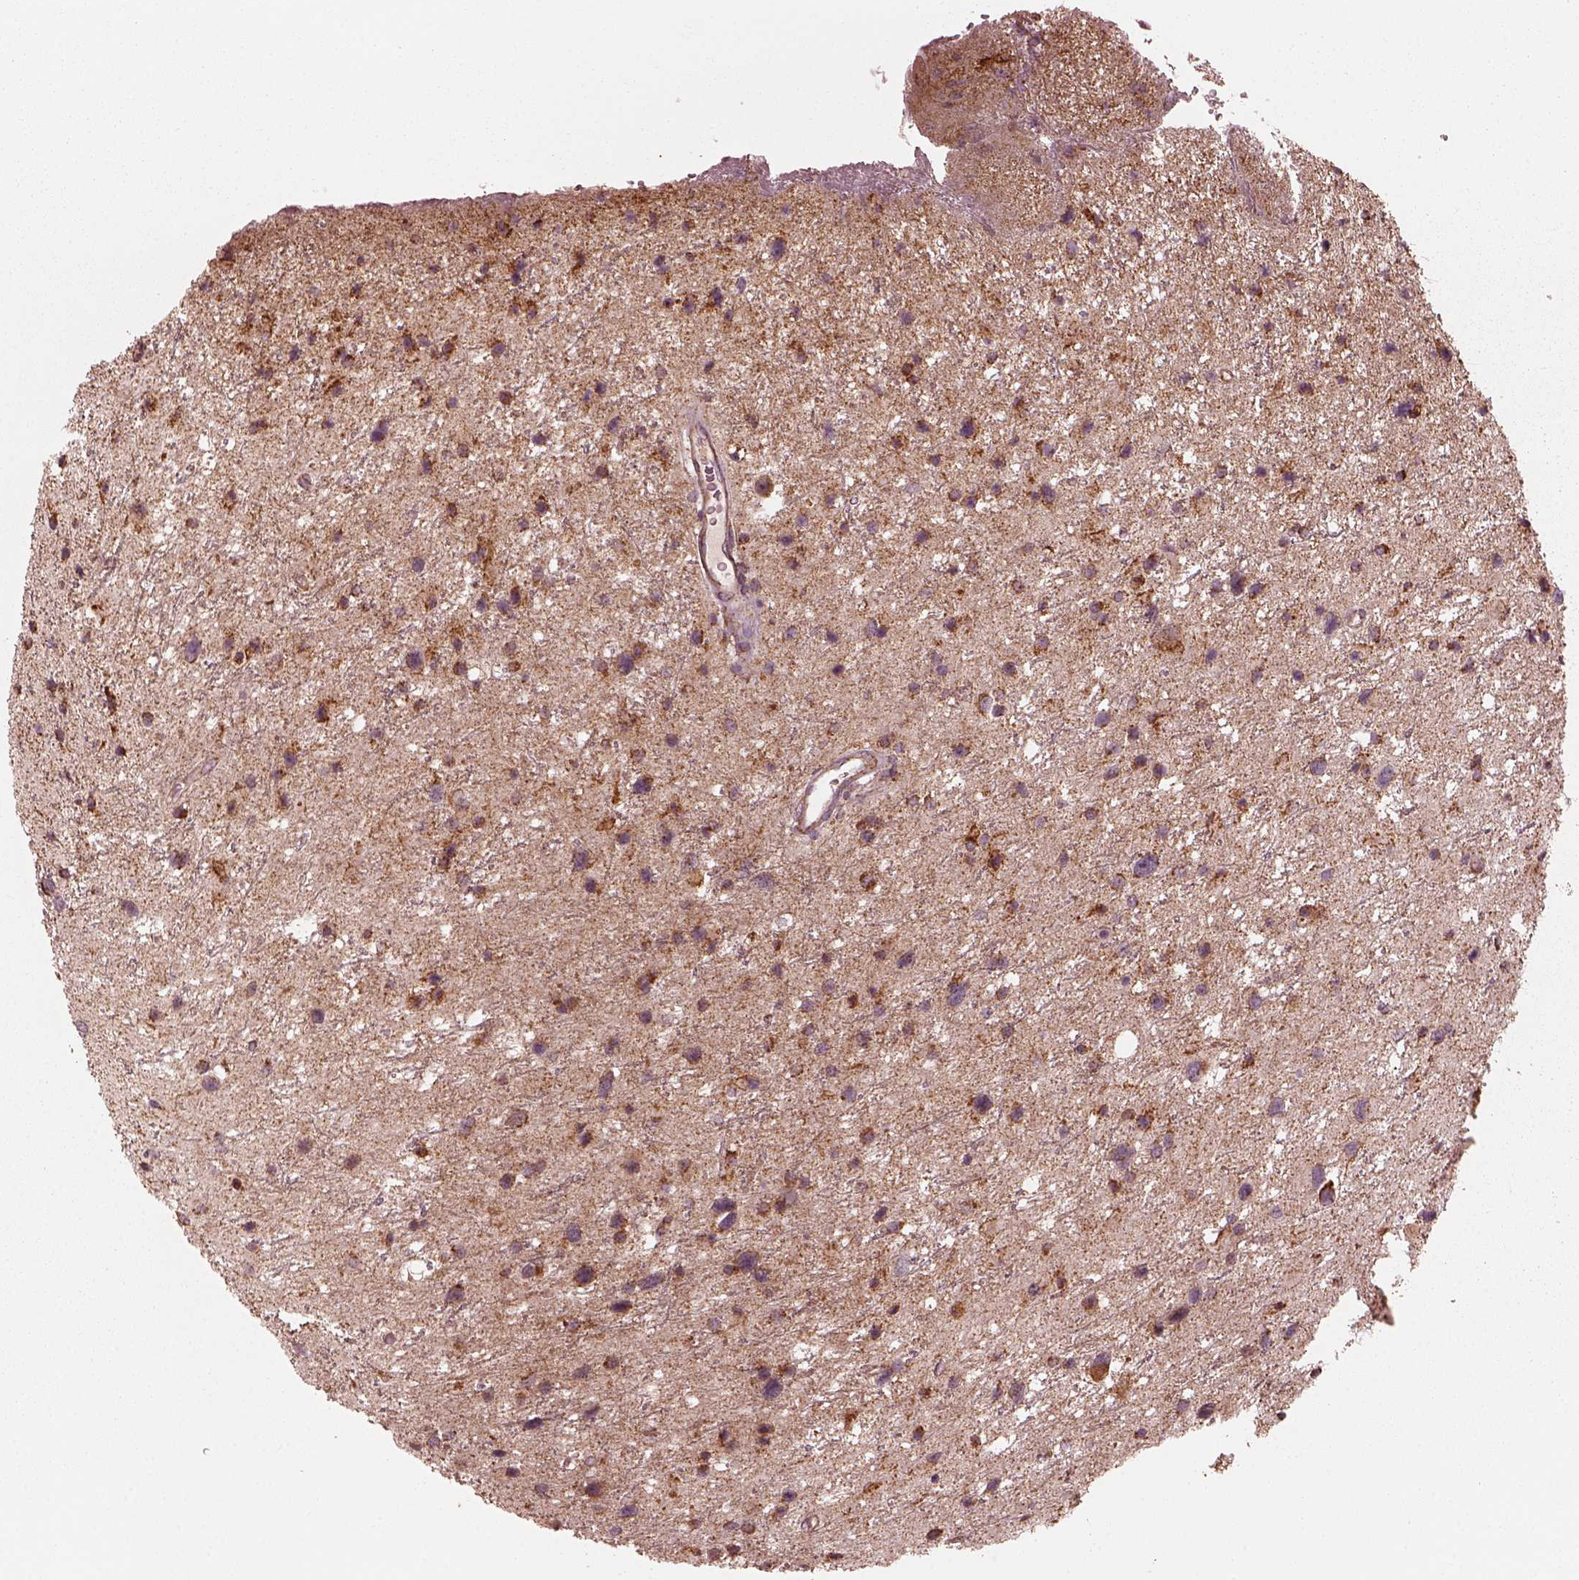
{"staining": {"intensity": "strong", "quantity": "25%-75%", "location": "cytoplasmic/membranous"}, "tissue": "glioma", "cell_type": "Tumor cells", "image_type": "cancer", "snomed": [{"axis": "morphology", "description": "Glioma, malignant, Low grade"}, {"axis": "topography", "description": "Brain"}], "caption": "Malignant glioma (low-grade) tissue shows strong cytoplasmic/membranous staining in approximately 25%-75% of tumor cells, visualized by immunohistochemistry.", "gene": "NDUFB10", "patient": {"sex": "female", "age": 32}}